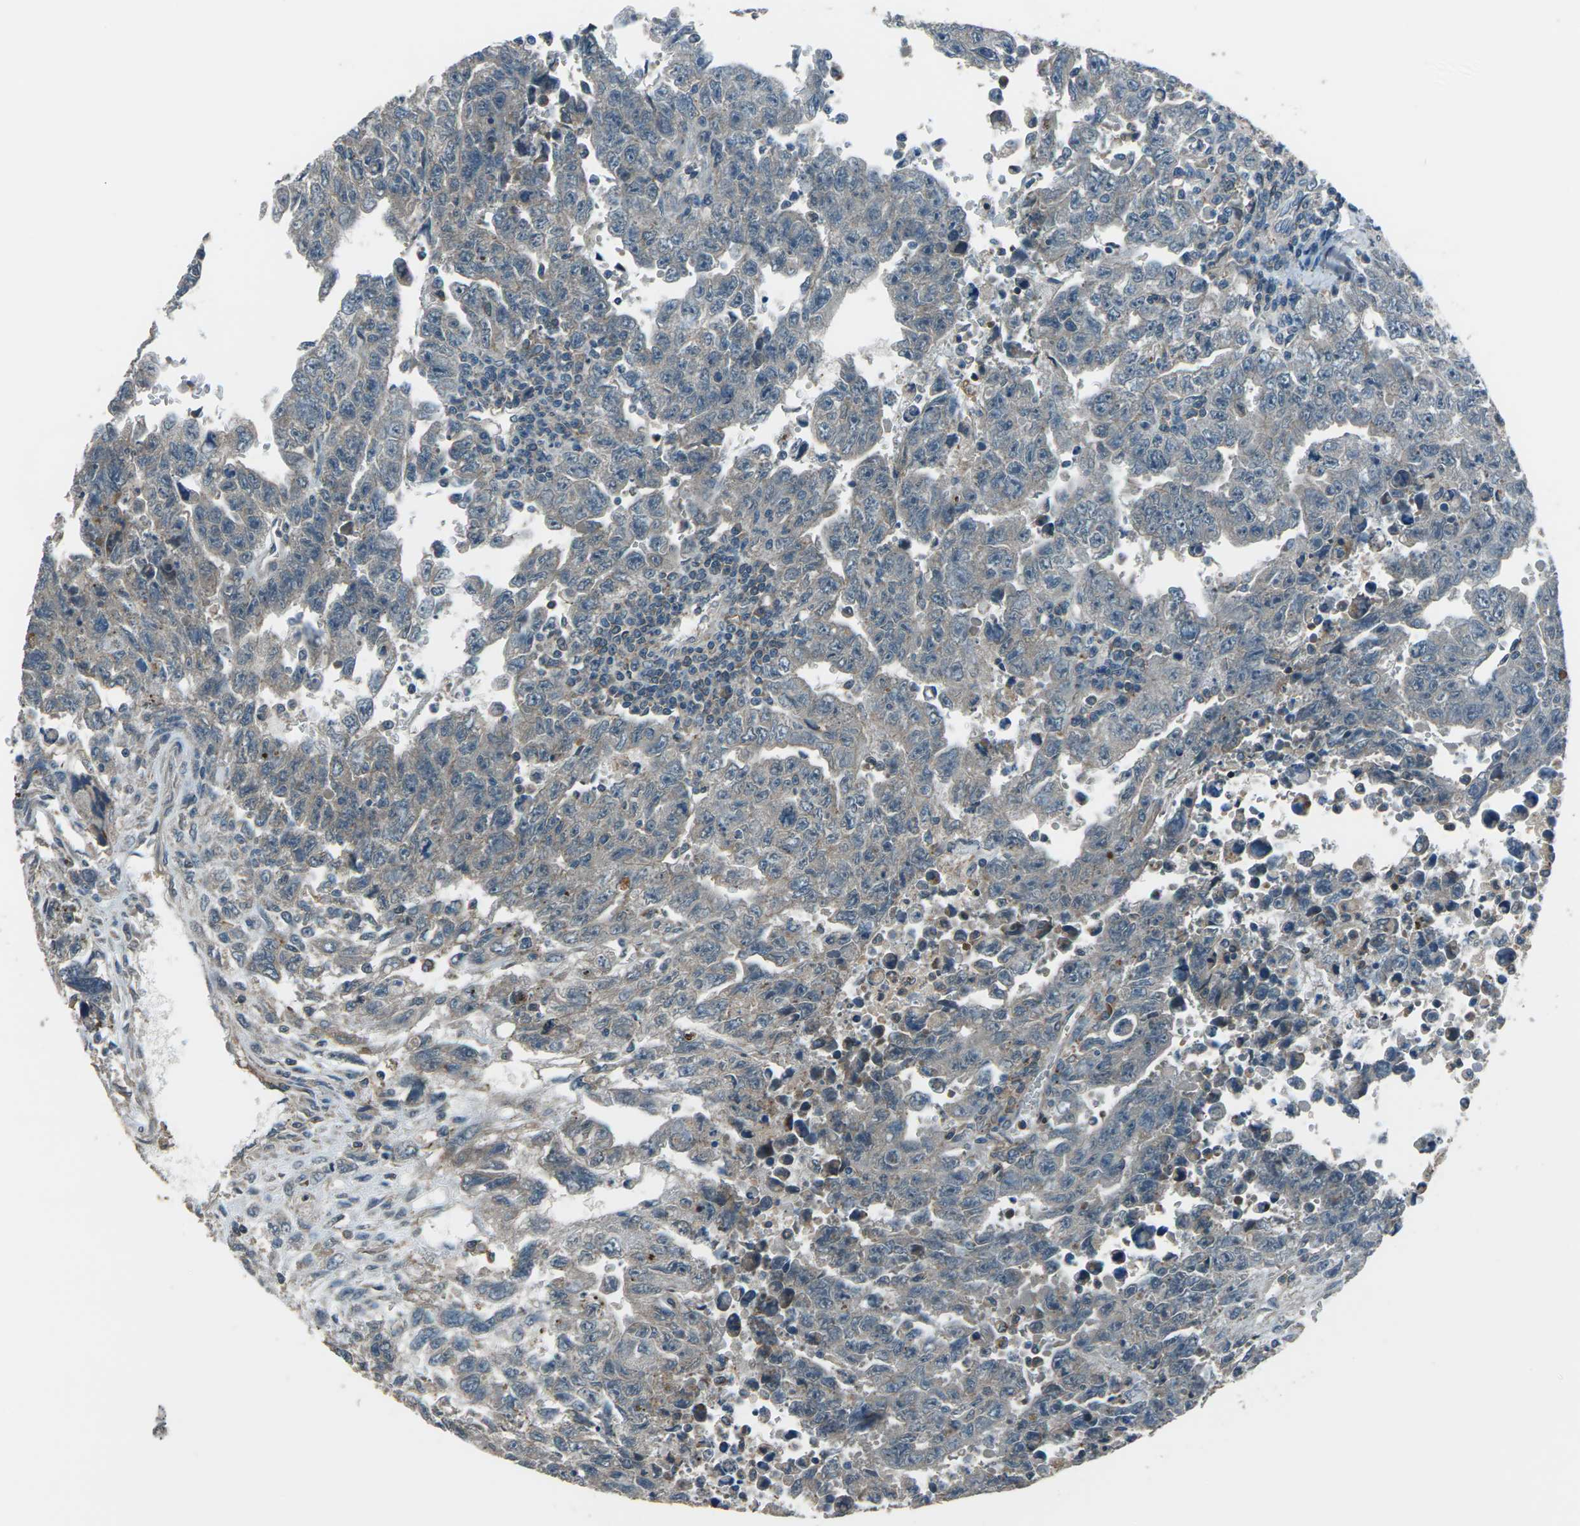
{"staining": {"intensity": "weak", "quantity": "25%-75%", "location": "cytoplasmic/membranous"}, "tissue": "testis cancer", "cell_type": "Tumor cells", "image_type": "cancer", "snomed": [{"axis": "morphology", "description": "Carcinoma, Embryonal, NOS"}, {"axis": "topography", "description": "Testis"}], "caption": "Weak cytoplasmic/membranous expression for a protein is appreciated in about 25%-75% of tumor cells of testis embryonal carcinoma using IHC.", "gene": "CMTM4", "patient": {"sex": "male", "age": 28}}